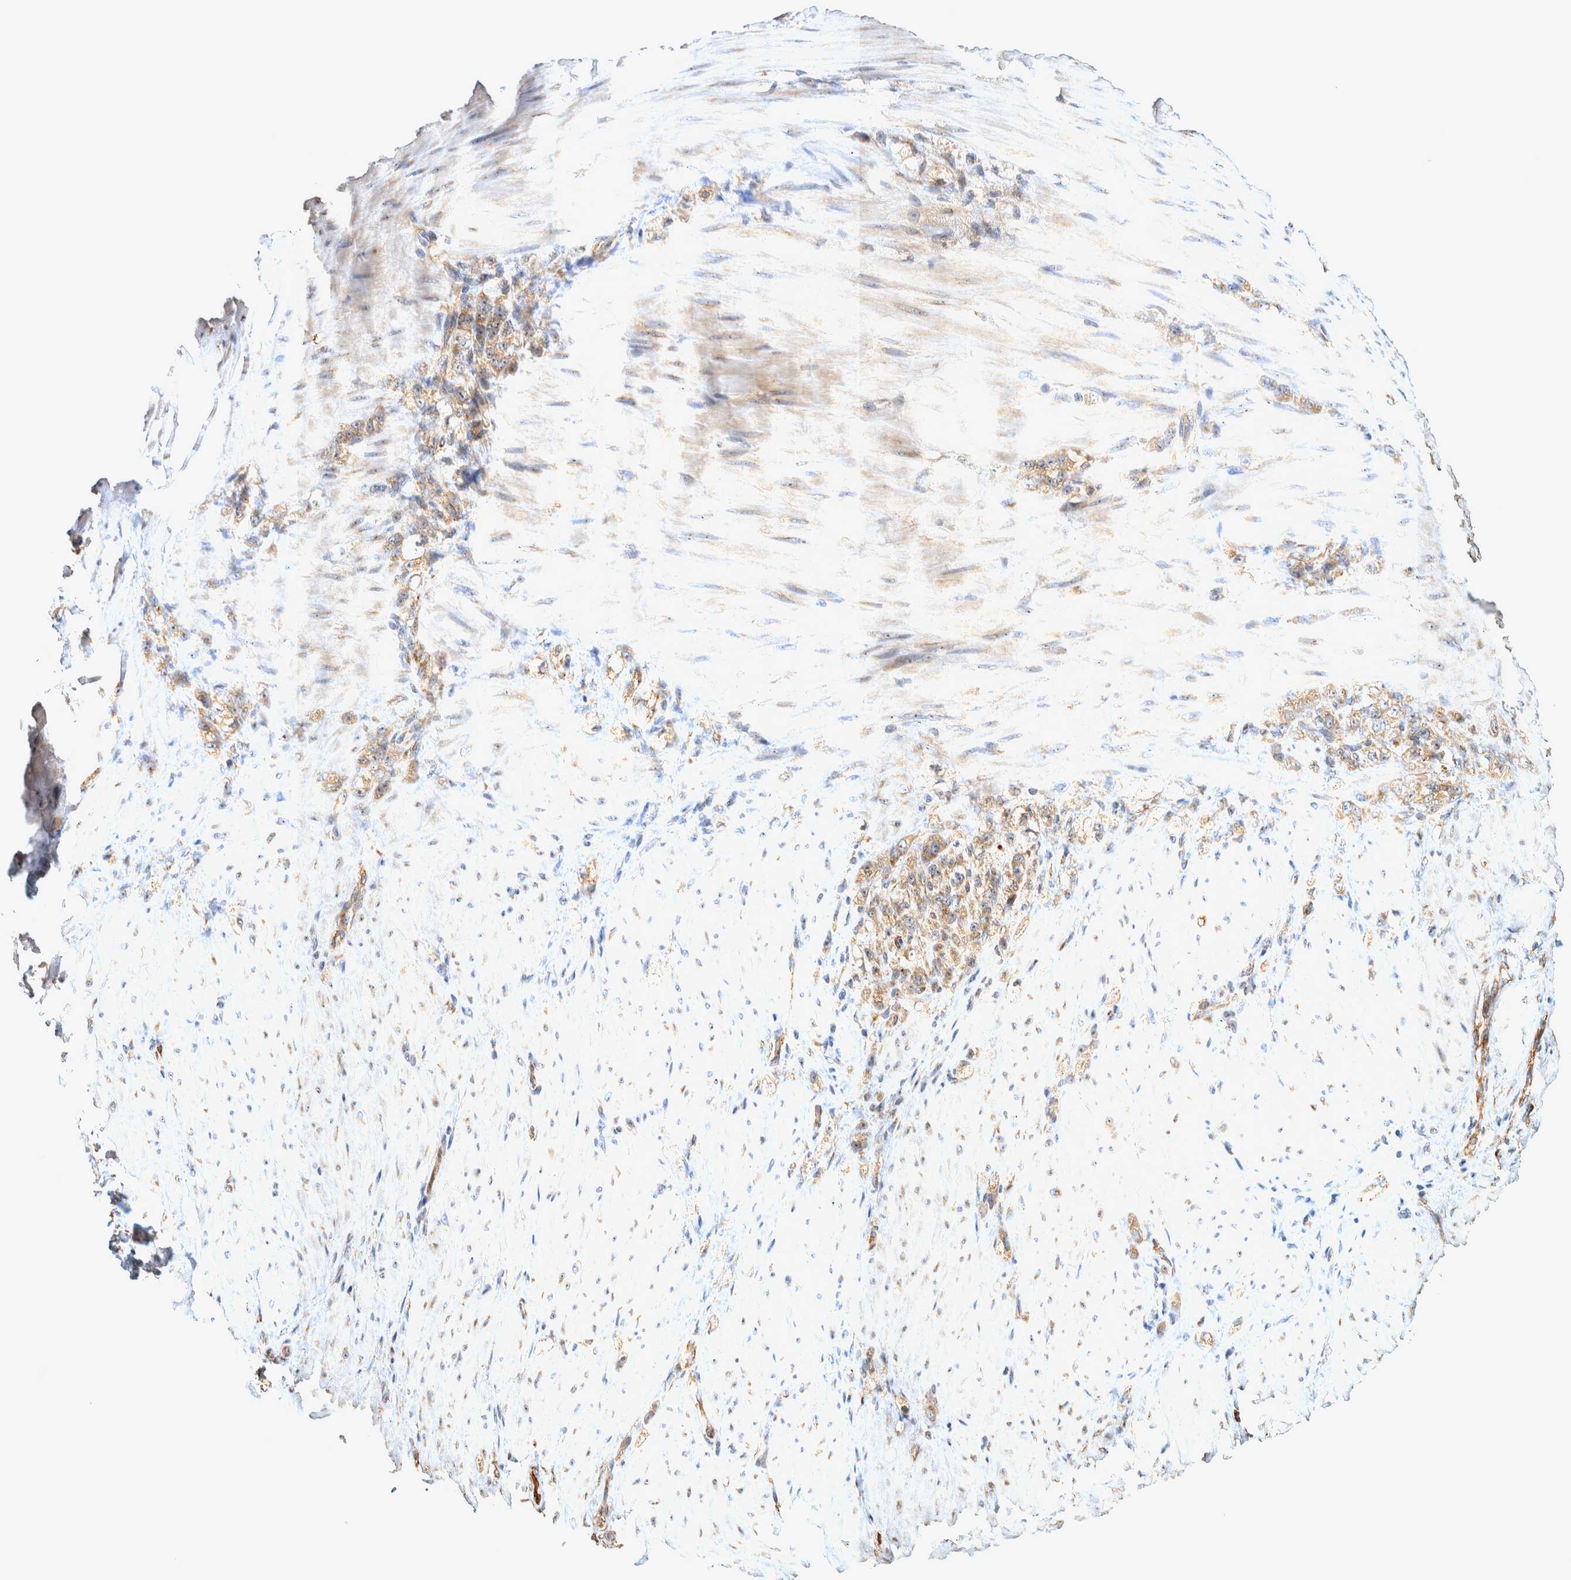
{"staining": {"intensity": "weak", "quantity": ">75%", "location": "cytoplasmic/membranous"}, "tissue": "stomach cancer", "cell_type": "Tumor cells", "image_type": "cancer", "snomed": [{"axis": "morphology", "description": "Normal tissue, NOS"}, {"axis": "morphology", "description": "Adenocarcinoma, NOS"}, {"axis": "topography", "description": "Stomach"}], "caption": "DAB immunohistochemical staining of human stomach cancer (adenocarcinoma) displays weak cytoplasmic/membranous protein expression in about >75% of tumor cells.", "gene": "ATXN2", "patient": {"sex": "male", "age": 82}}